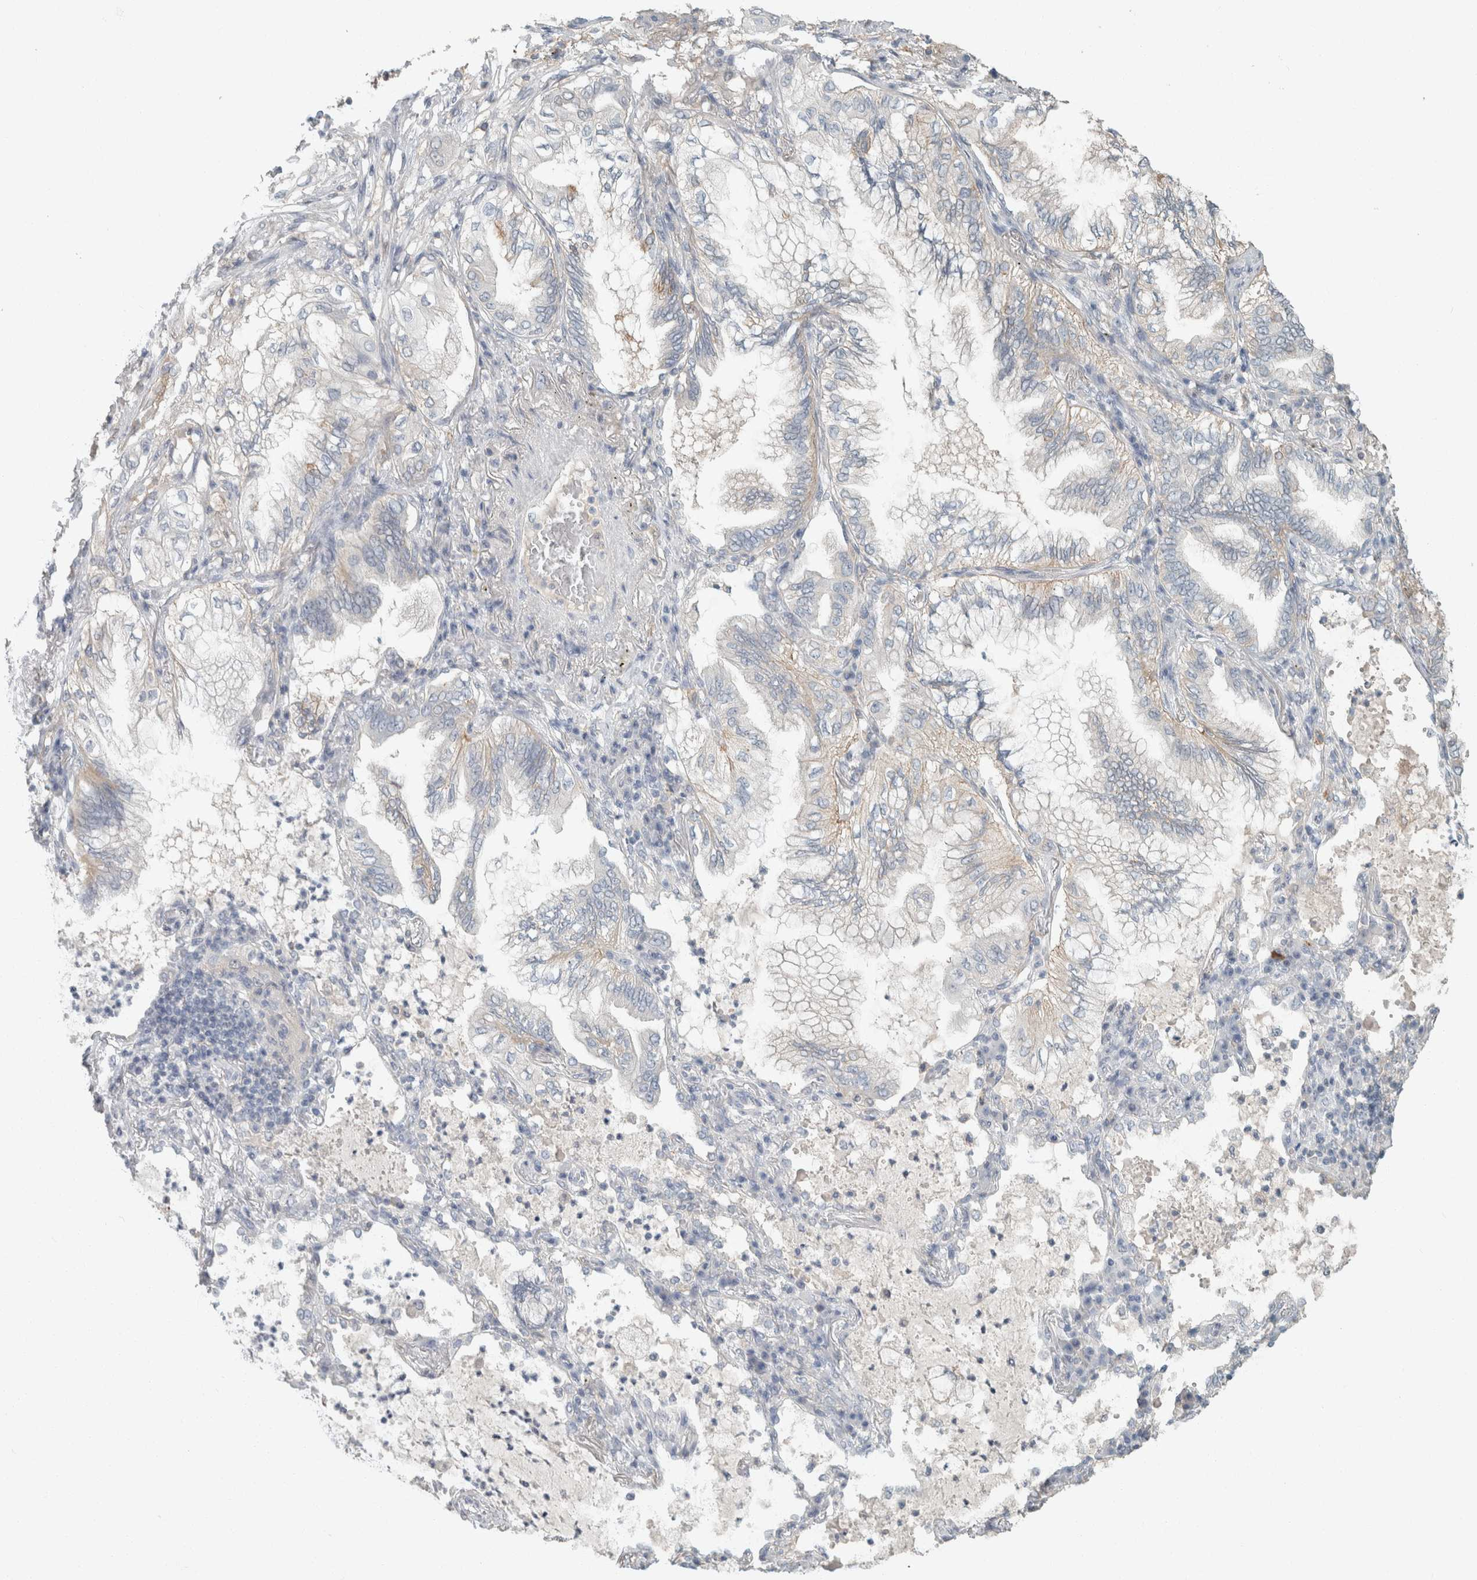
{"staining": {"intensity": "negative", "quantity": "none", "location": "none"}, "tissue": "lung cancer", "cell_type": "Tumor cells", "image_type": "cancer", "snomed": [{"axis": "morphology", "description": "Adenocarcinoma, NOS"}, {"axis": "topography", "description": "Lung"}], "caption": "Image shows no significant protein expression in tumor cells of lung cancer (adenocarcinoma).", "gene": "SCIN", "patient": {"sex": "female", "age": 70}}